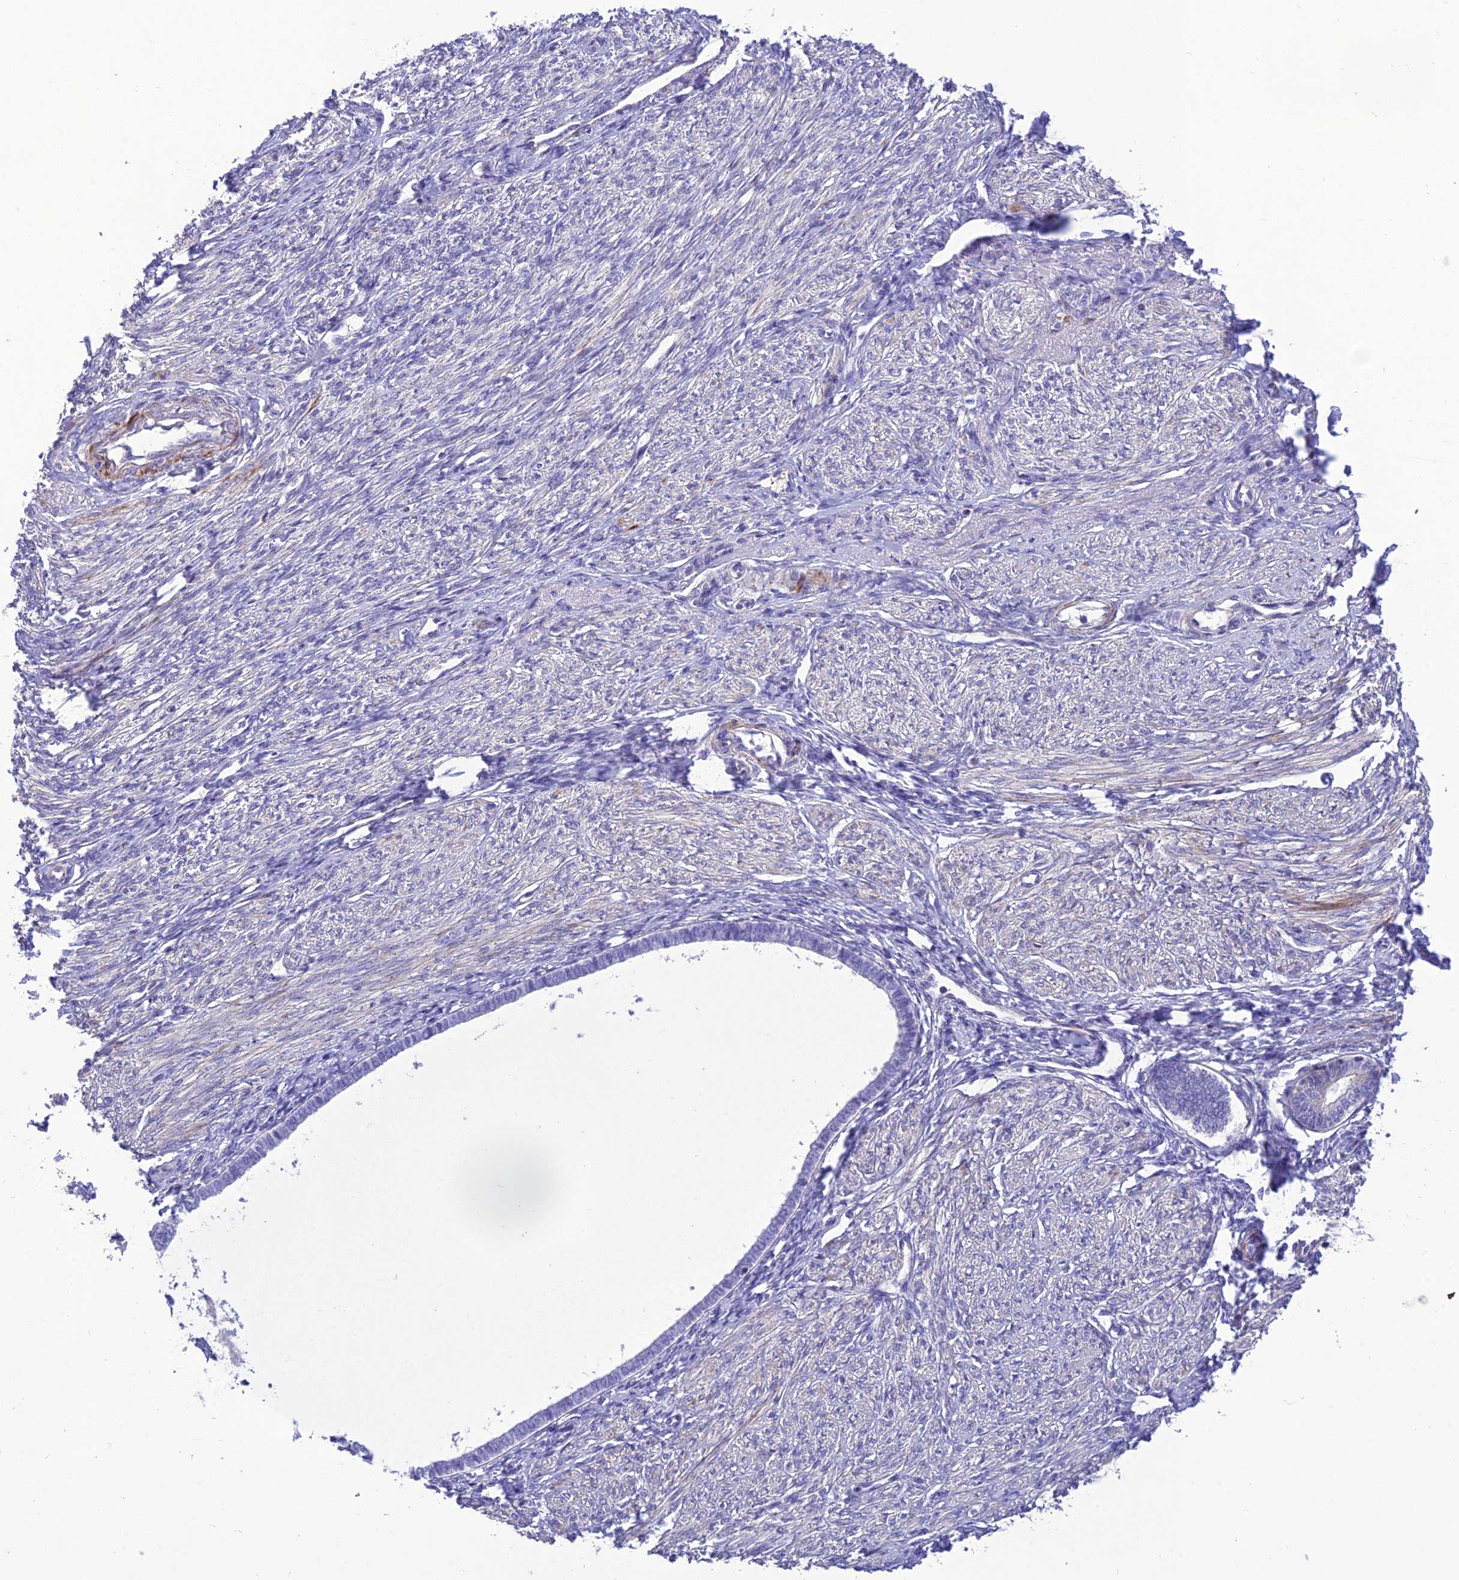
{"staining": {"intensity": "negative", "quantity": "none", "location": "none"}, "tissue": "endometrium", "cell_type": "Cells in endometrial stroma", "image_type": "normal", "snomed": [{"axis": "morphology", "description": "Normal tissue, NOS"}, {"axis": "topography", "description": "Endometrium"}], "caption": "IHC histopathology image of normal human endometrium stained for a protein (brown), which reveals no staining in cells in endometrial stroma.", "gene": "TEKT3", "patient": {"sex": "female", "age": 72}}